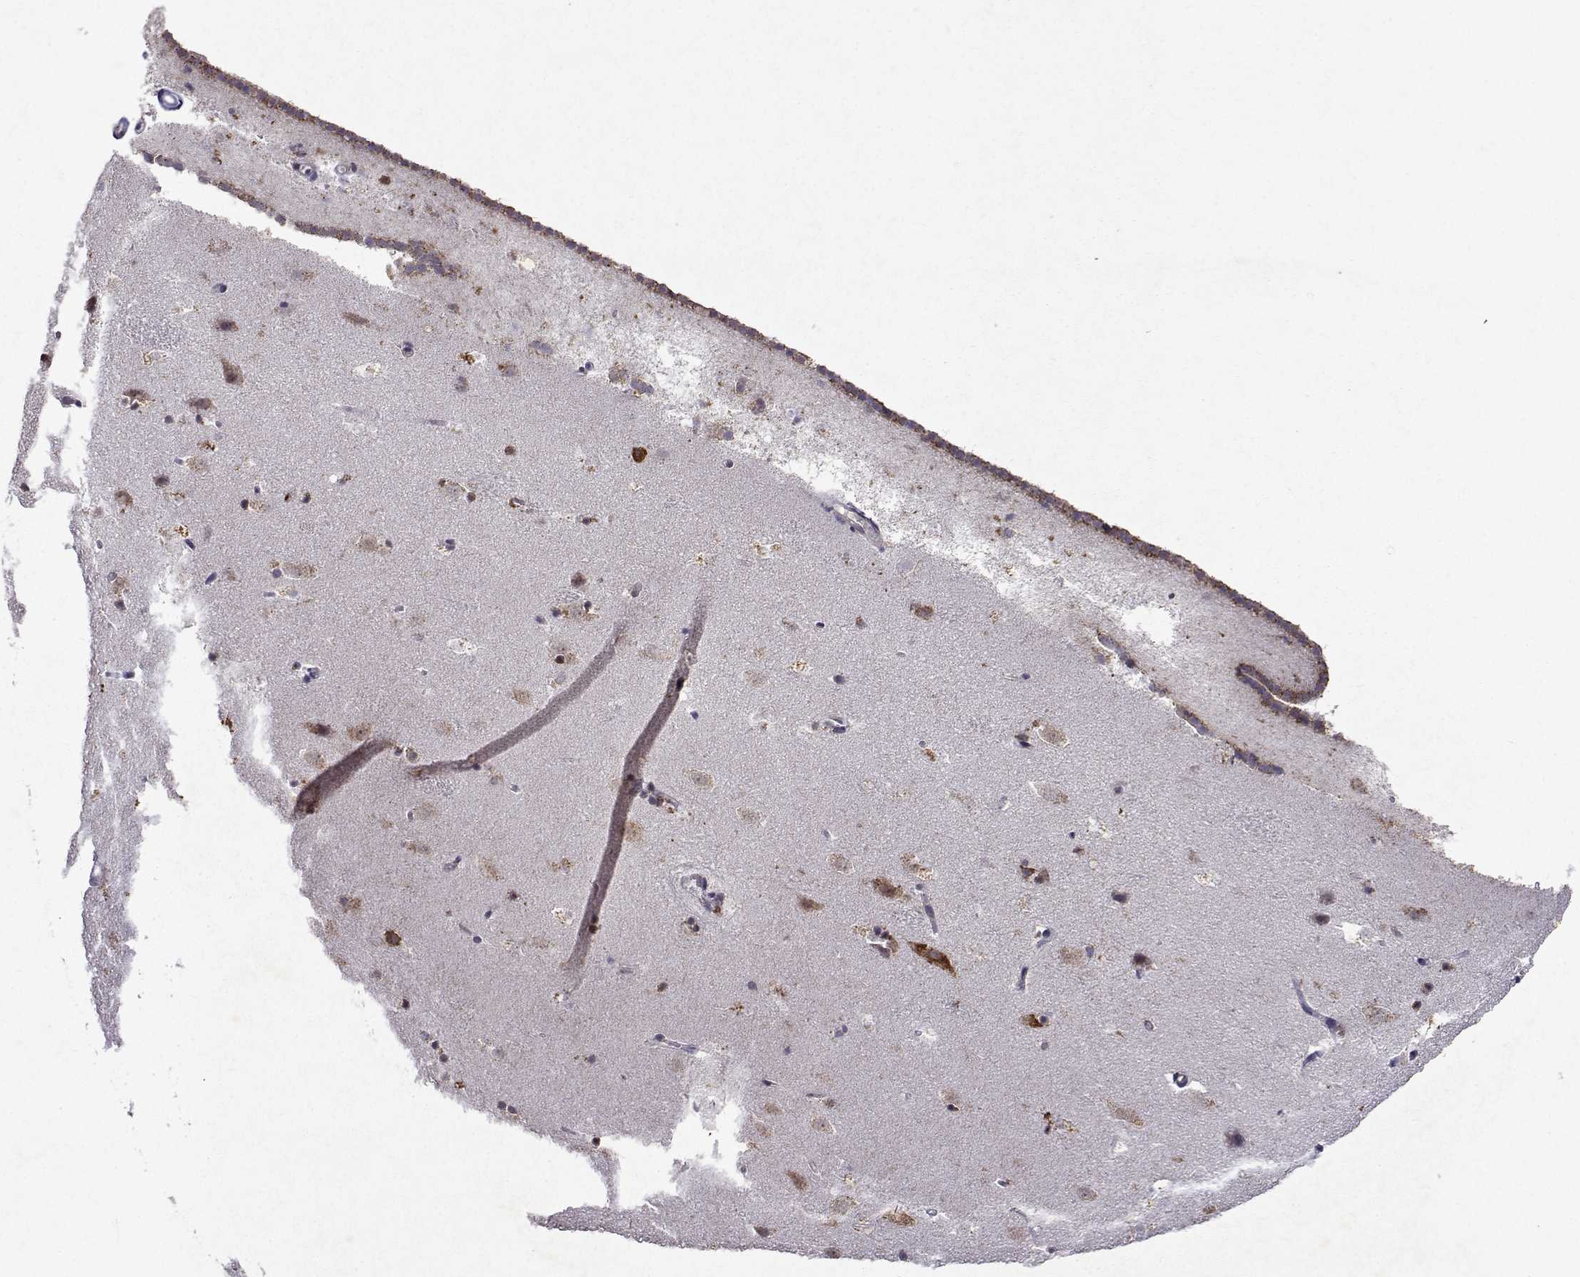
{"staining": {"intensity": "moderate", "quantity": ">75%", "location": "cytoplasmic/membranous"}, "tissue": "caudate", "cell_type": "Glial cells", "image_type": "normal", "snomed": [{"axis": "morphology", "description": "Normal tissue, NOS"}, {"axis": "topography", "description": "Lateral ventricle wall"}], "caption": "Glial cells display medium levels of moderate cytoplasmic/membranous staining in about >75% of cells in unremarkable human caudate.", "gene": "TARBP2", "patient": {"sex": "male", "age": 37}}